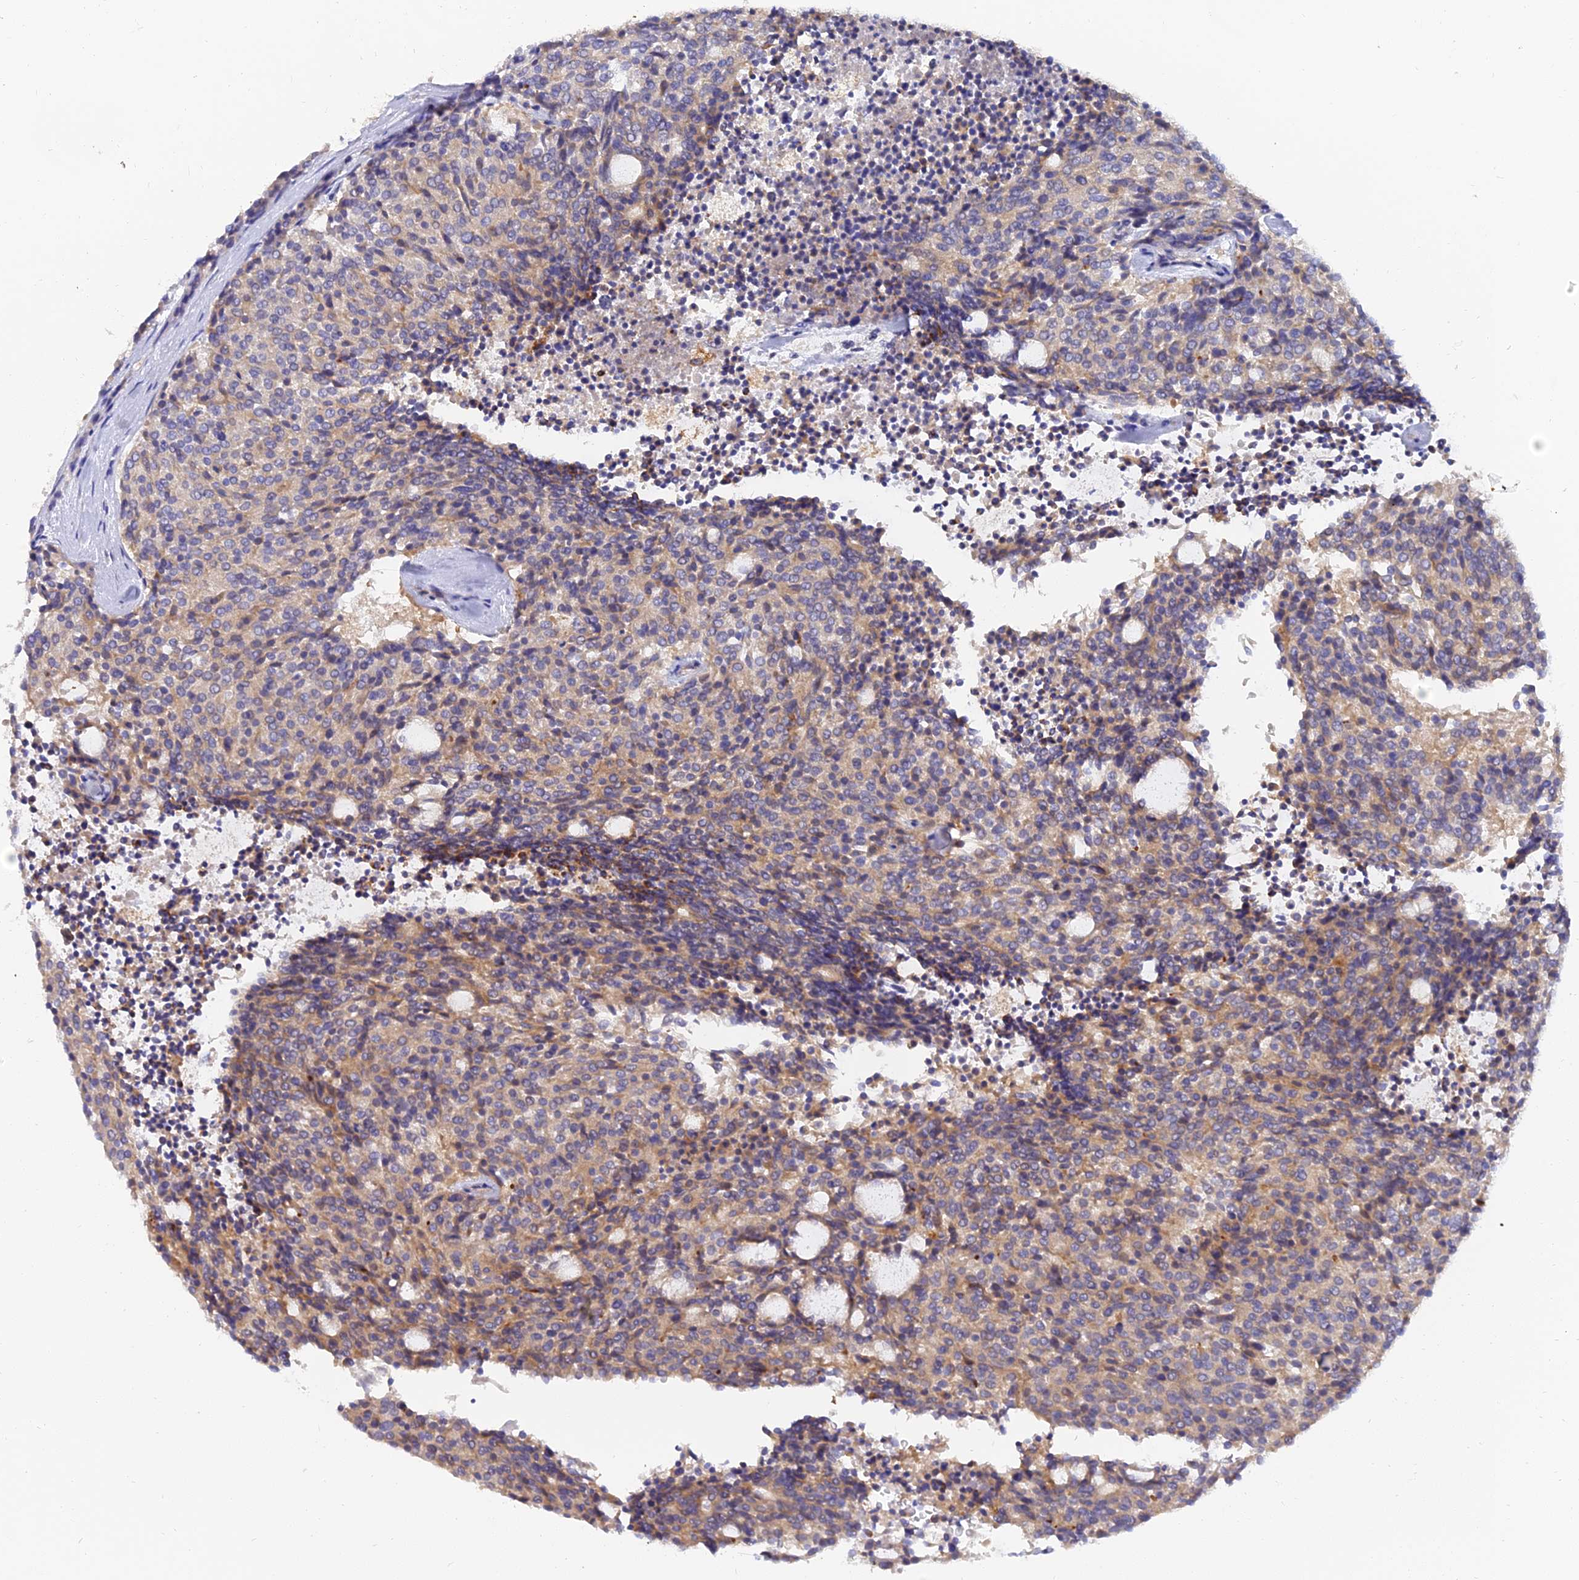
{"staining": {"intensity": "weak", "quantity": "25%-75%", "location": "cytoplasmic/membranous"}, "tissue": "carcinoid", "cell_type": "Tumor cells", "image_type": "cancer", "snomed": [{"axis": "morphology", "description": "Carcinoid, malignant, NOS"}, {"axis": "topography", "description": "Pancreas"}], "caption": "Malignant carcinoid stained with DAB immunohistochemistry (IHC) exhibits low levels of weak cytoplasmic/membranous staining in about 25%-75% of tumor cells.", "gene": "ARL8B", "patient": {"sex": "female", "age": 54}}